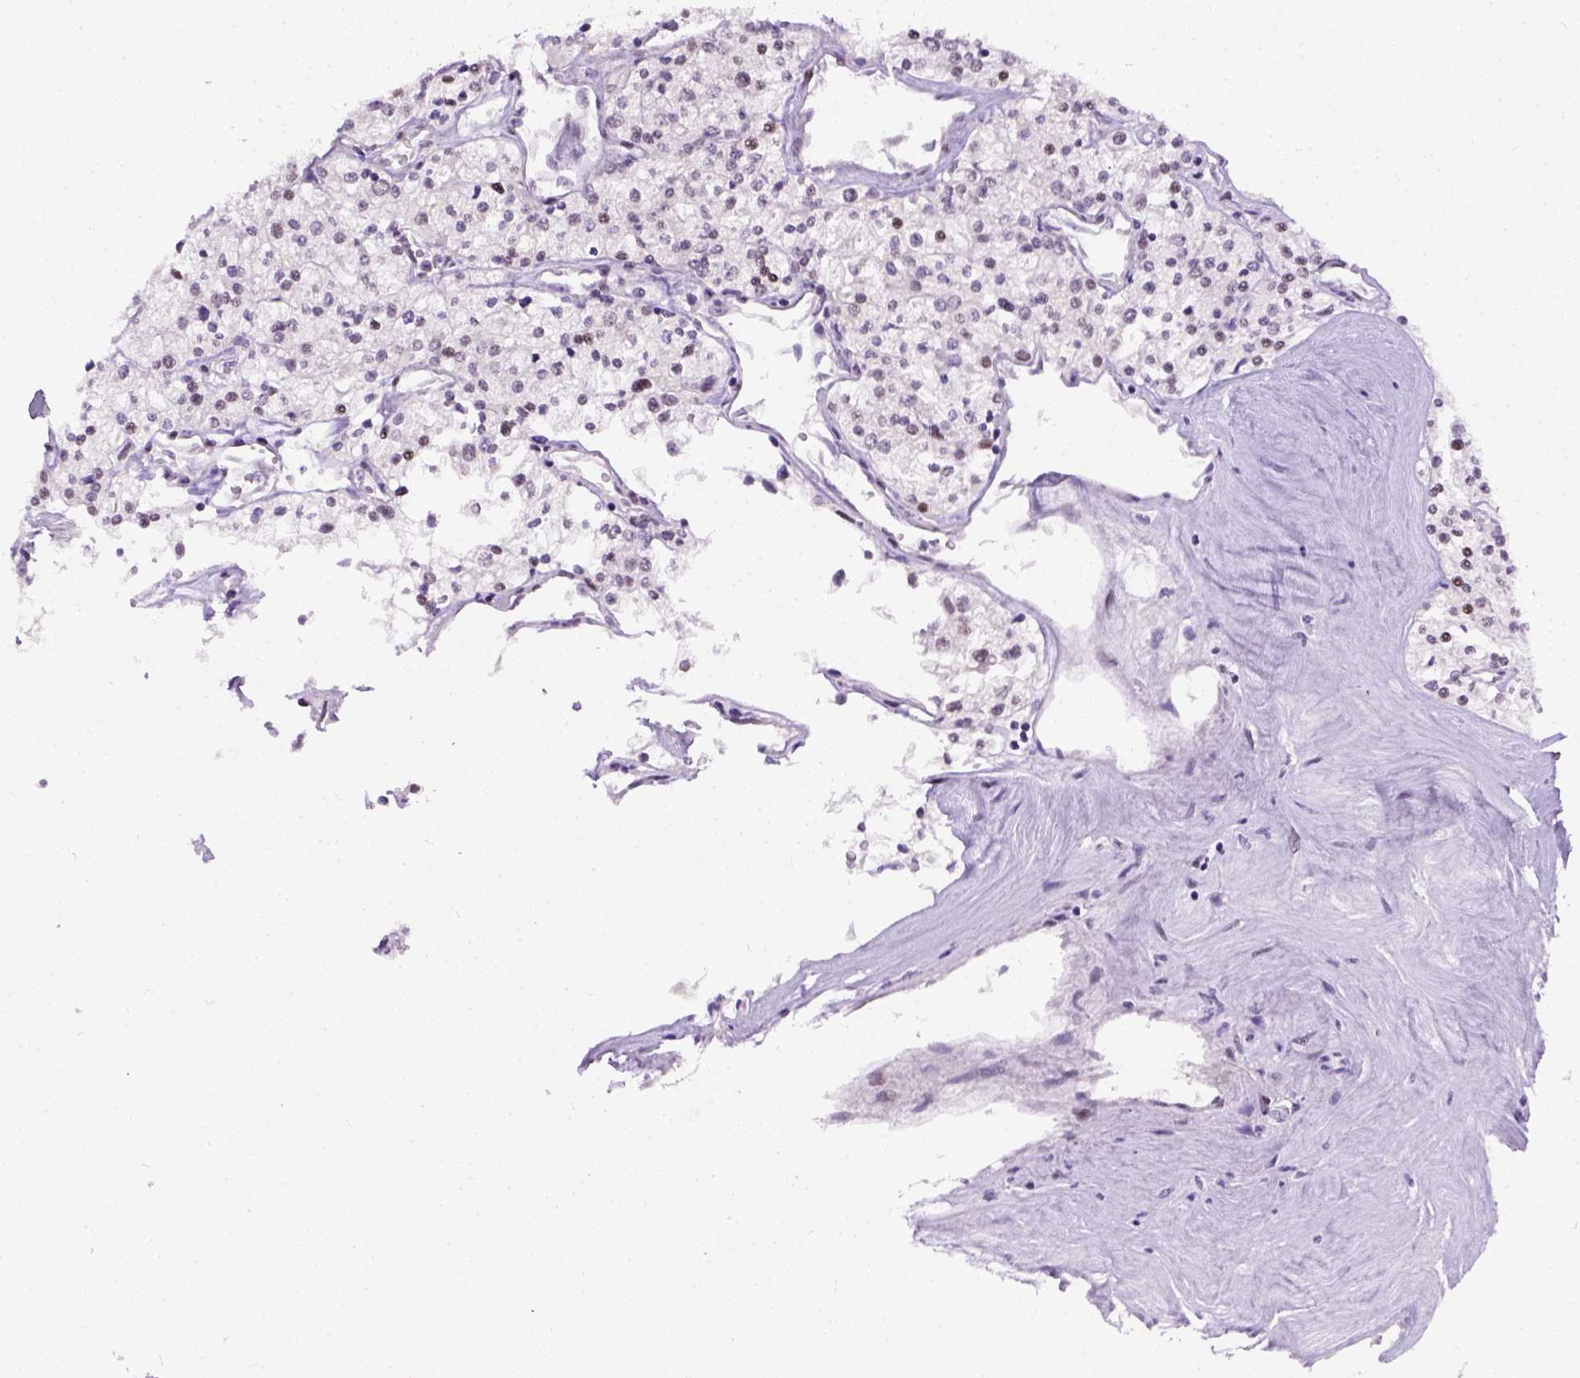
{"staining": {"intensity": "negative", "quantity": "none", "location": "none"}, "tissue": "renal cancer", "cell_type": "Tumor cells", "image_type": "cancer", "snomed": [{"axis": "morphology", "description": "Adenocarcinoma, NOS"}, {"axis": "topography", "description": "Kidney"}], "caption": "A high-resolution image shows immunohistochemistry (IHC) staining of renal cancer (adenocarcinoma), which shows no significant expression in tumor cells.", "gene": "FAM184B", "patient": {"sex": "male", "age": 80}}